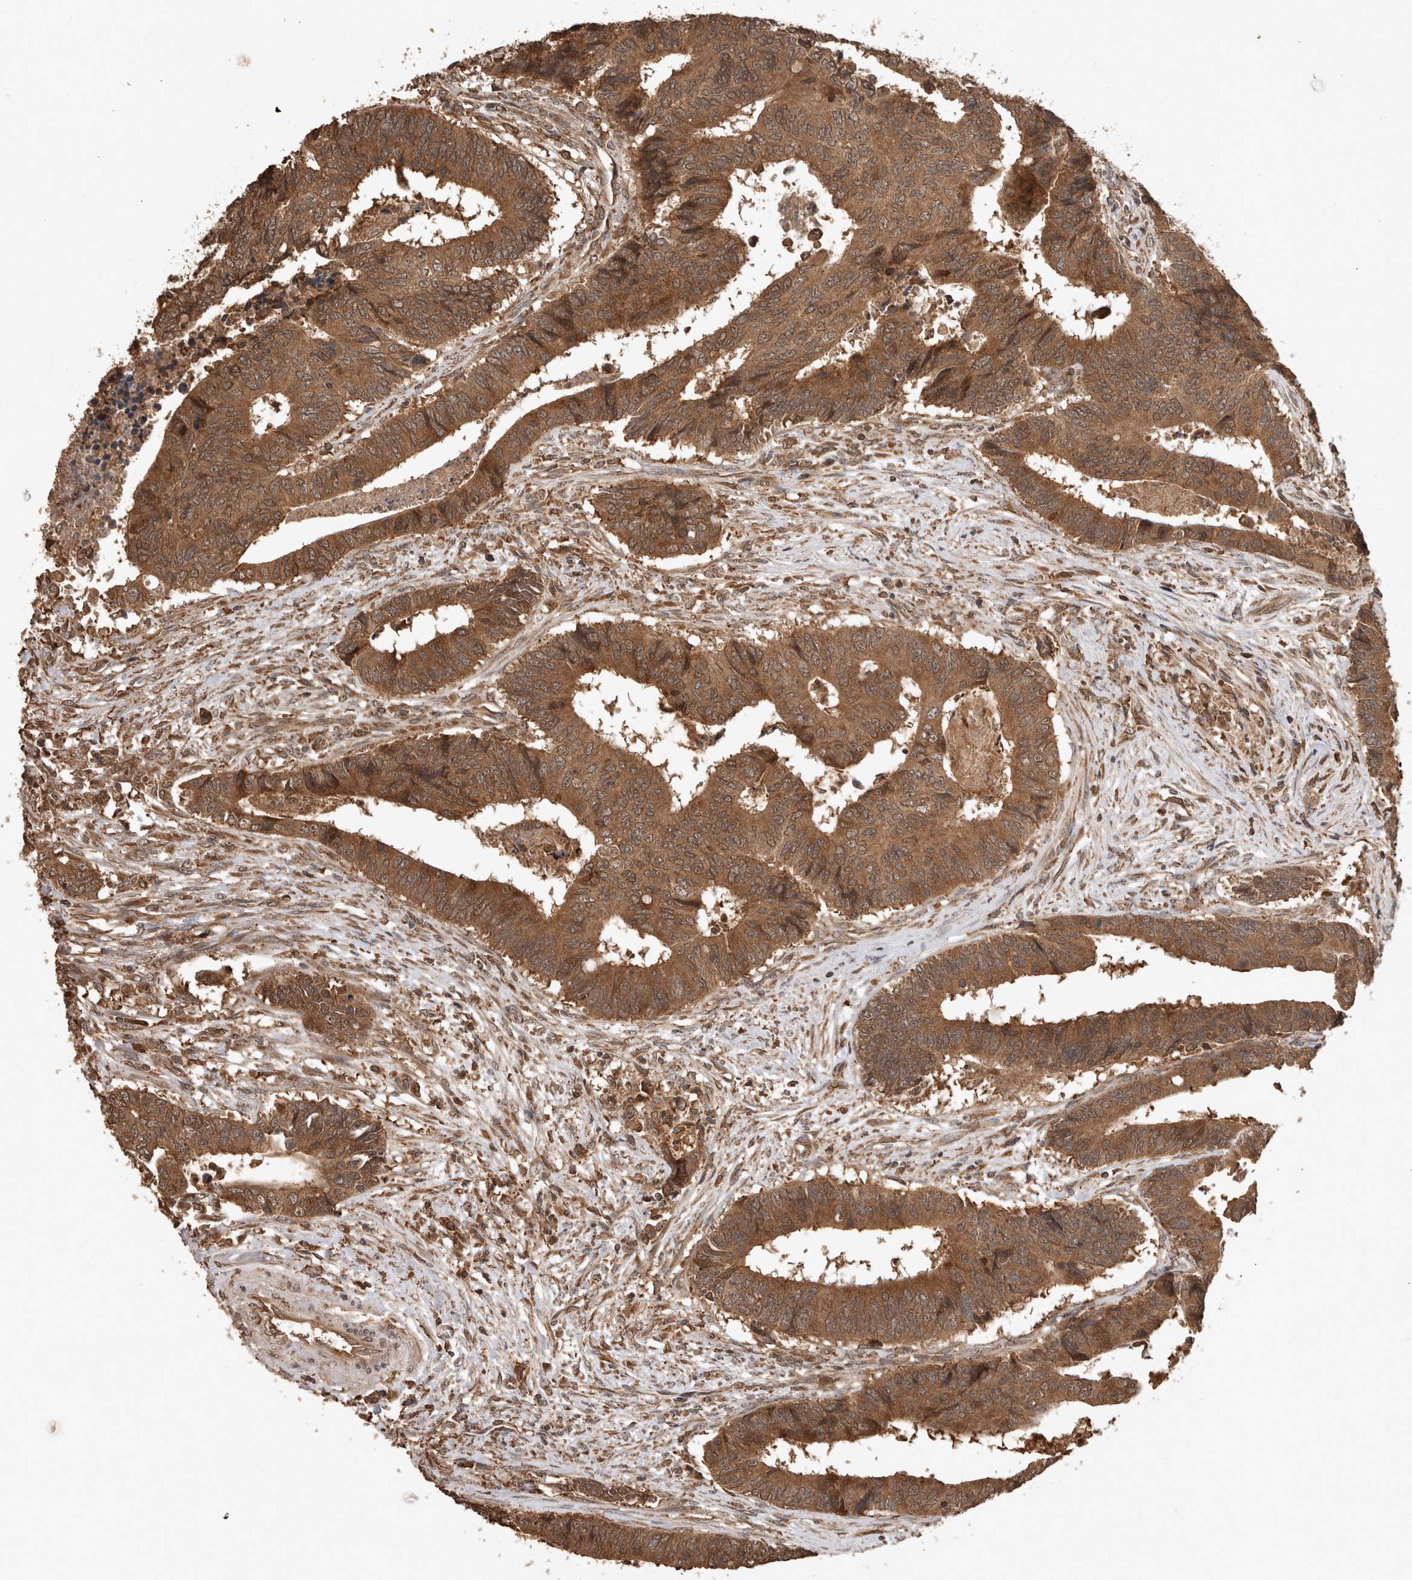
{"staining": {"intensity": "strong", "quantity": ">75%", "location": "cytoplasmic/membranous"}, "tissue": "colorectal cancer", "cell_type": "Tumor cells", "image_type": "cancer", "snomed": [{"axis": "morphology", "description": "Adenocarcinoma, NOS"}, {"axis": "topography", "description": "Rectum"}], "caption": "This image reveals immunohistochemistry staining of human colorectal adenocarcinoma, with high strong cytoplasmic/membranous expression in approximately >75% of tumor cells.", "gene": "OTUD7B", "patient": {"sex": "male", "age": 84}}